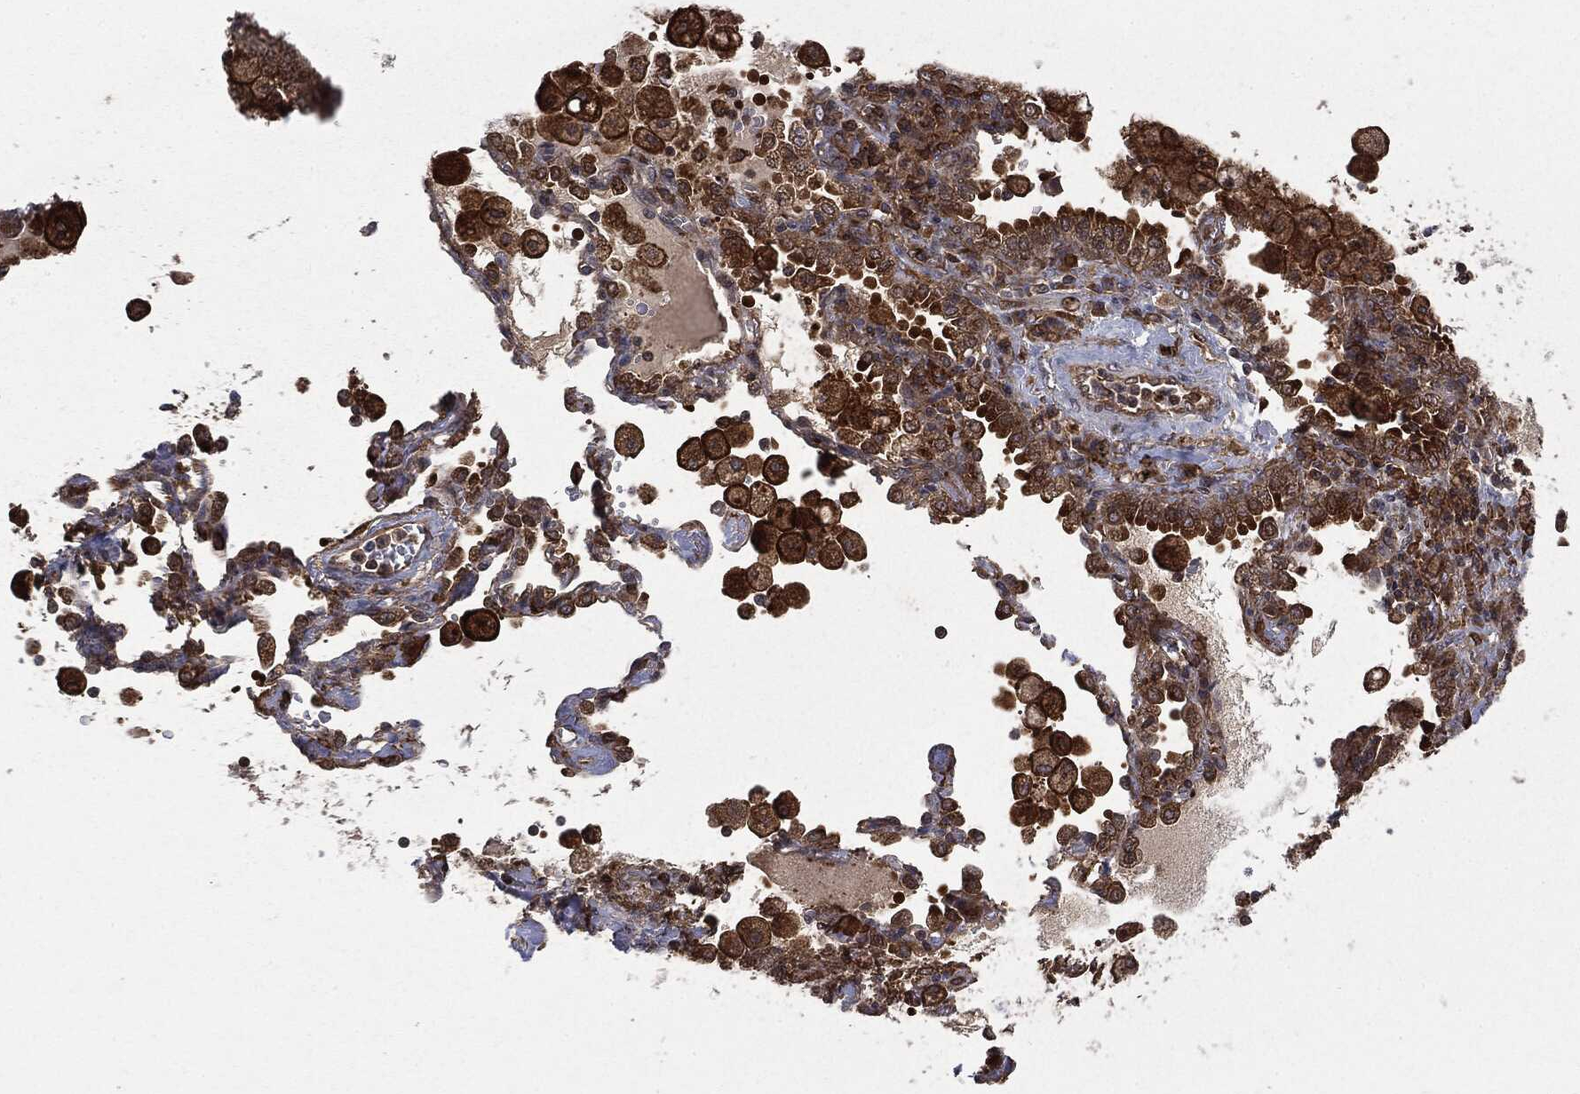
{"staining": {"intensity": "moderate", "quantity": ">75%", "location": "cytoplasmic/membranous"}, "tissue": "lung cancer", "cell_type": "Tumor cells", "image_type": "cancer", "snomed": [{"axis": "morphology", "description": "Adenocarcinoma, NOS"}, {"axis": "topography", "description": "Lung"}], "caption": "Protein staining by IHC shows moderate cytoplasmic/membranous staining in approximately >75% of tumor cells in adenocarcinoma (lung).", "gene": "SNX5", "patient": {"sex": "female", "age": 61}}